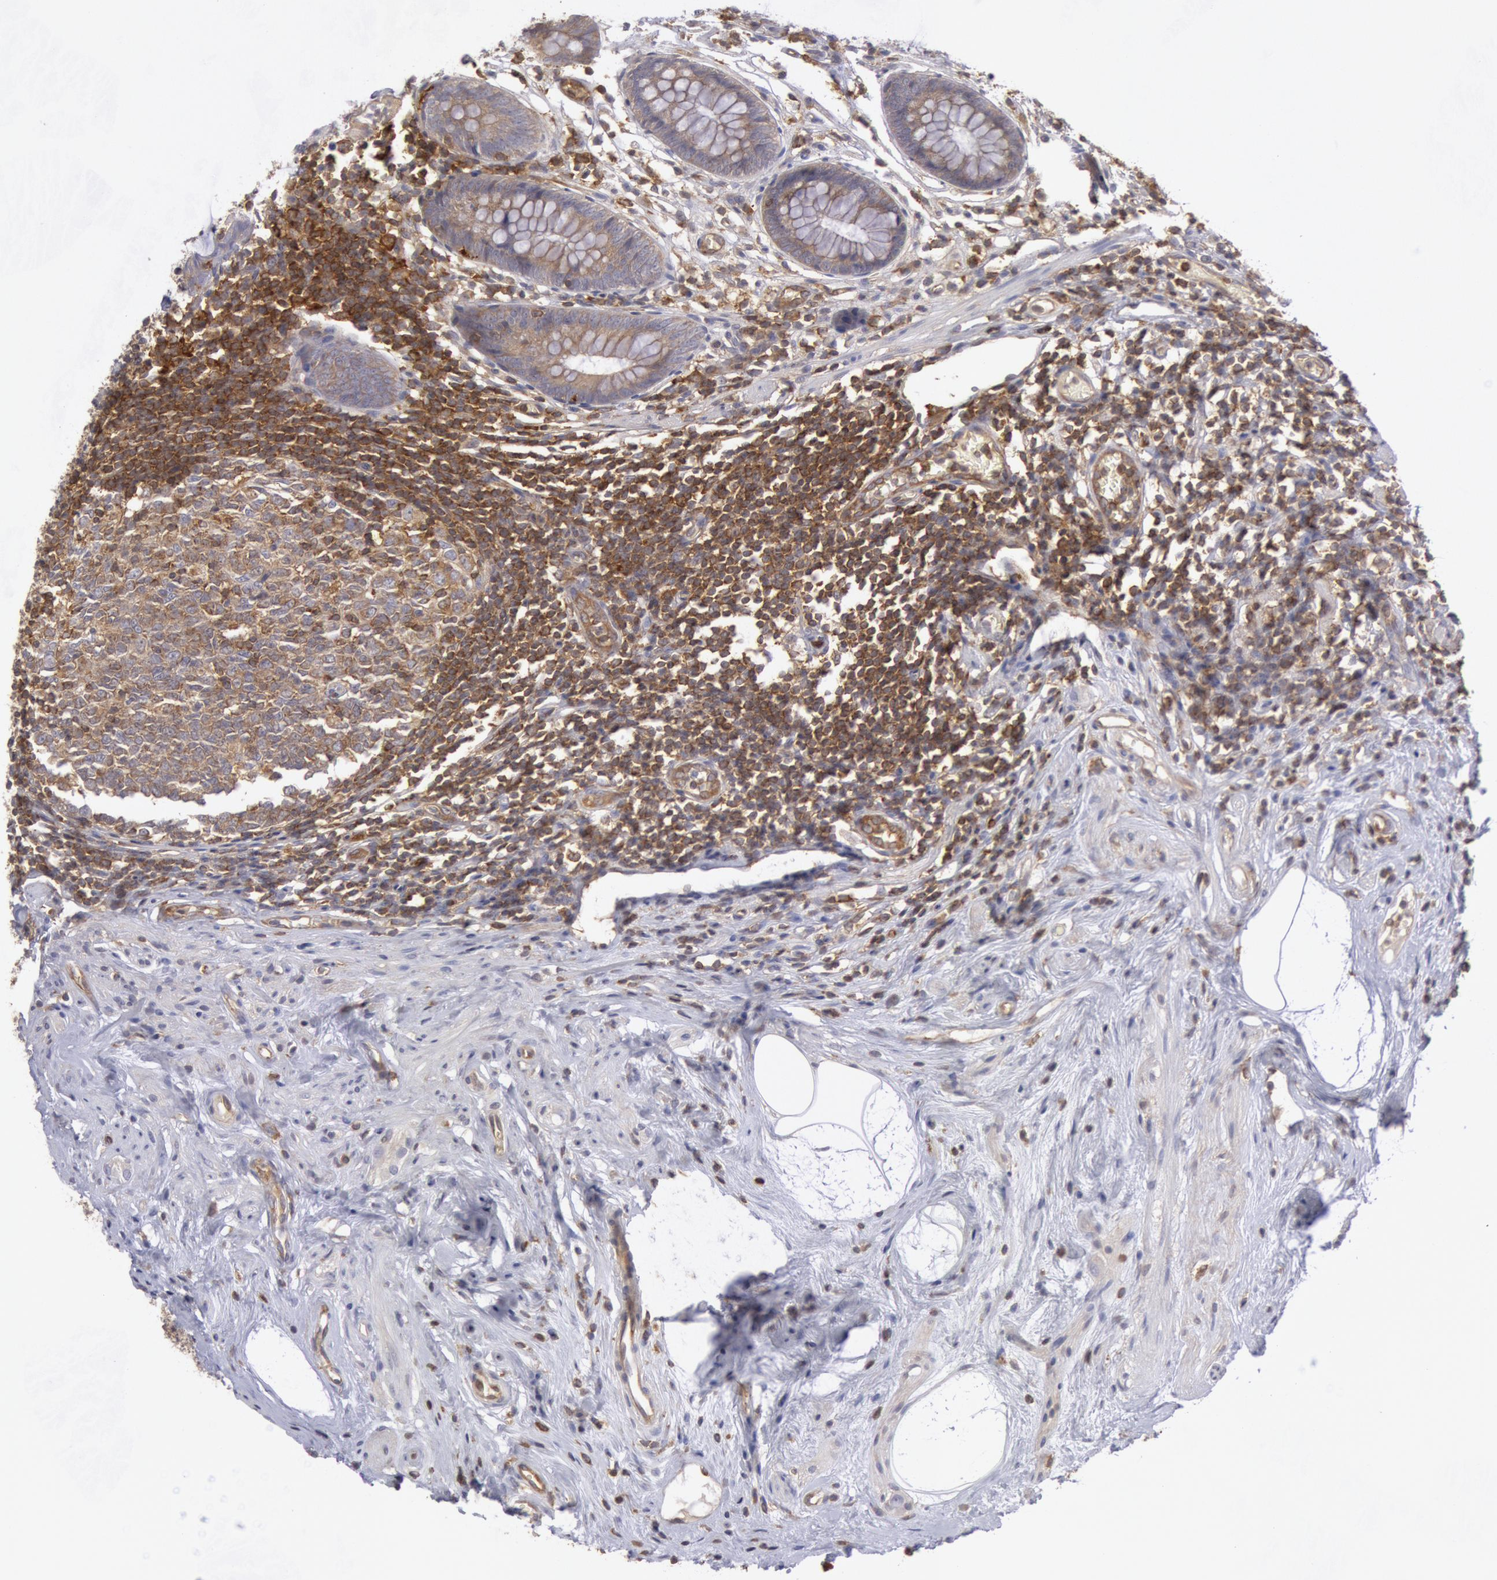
{"staining": {"intensity": "weak", "quantity": ">75%", "location": "cytoplasmic/membranous"}, "tissue": "appendix", "cell_type": "Glandular cells", "image_type": "normal", "snomed": [{"axis": "morphology", "description": "Normal tissue, NOS"}, {"axis": "topography", "description": "Appendix"}], "caption": "Immunohistochemistry (IHC) (DAB) staining of unremarkable human appendix exhibits weak cytoplasmic/membranous protein expression in approximately >75% of glandular cells.", "gene": "IKBKB", "patient": {"sex": "male", "age": 38}}